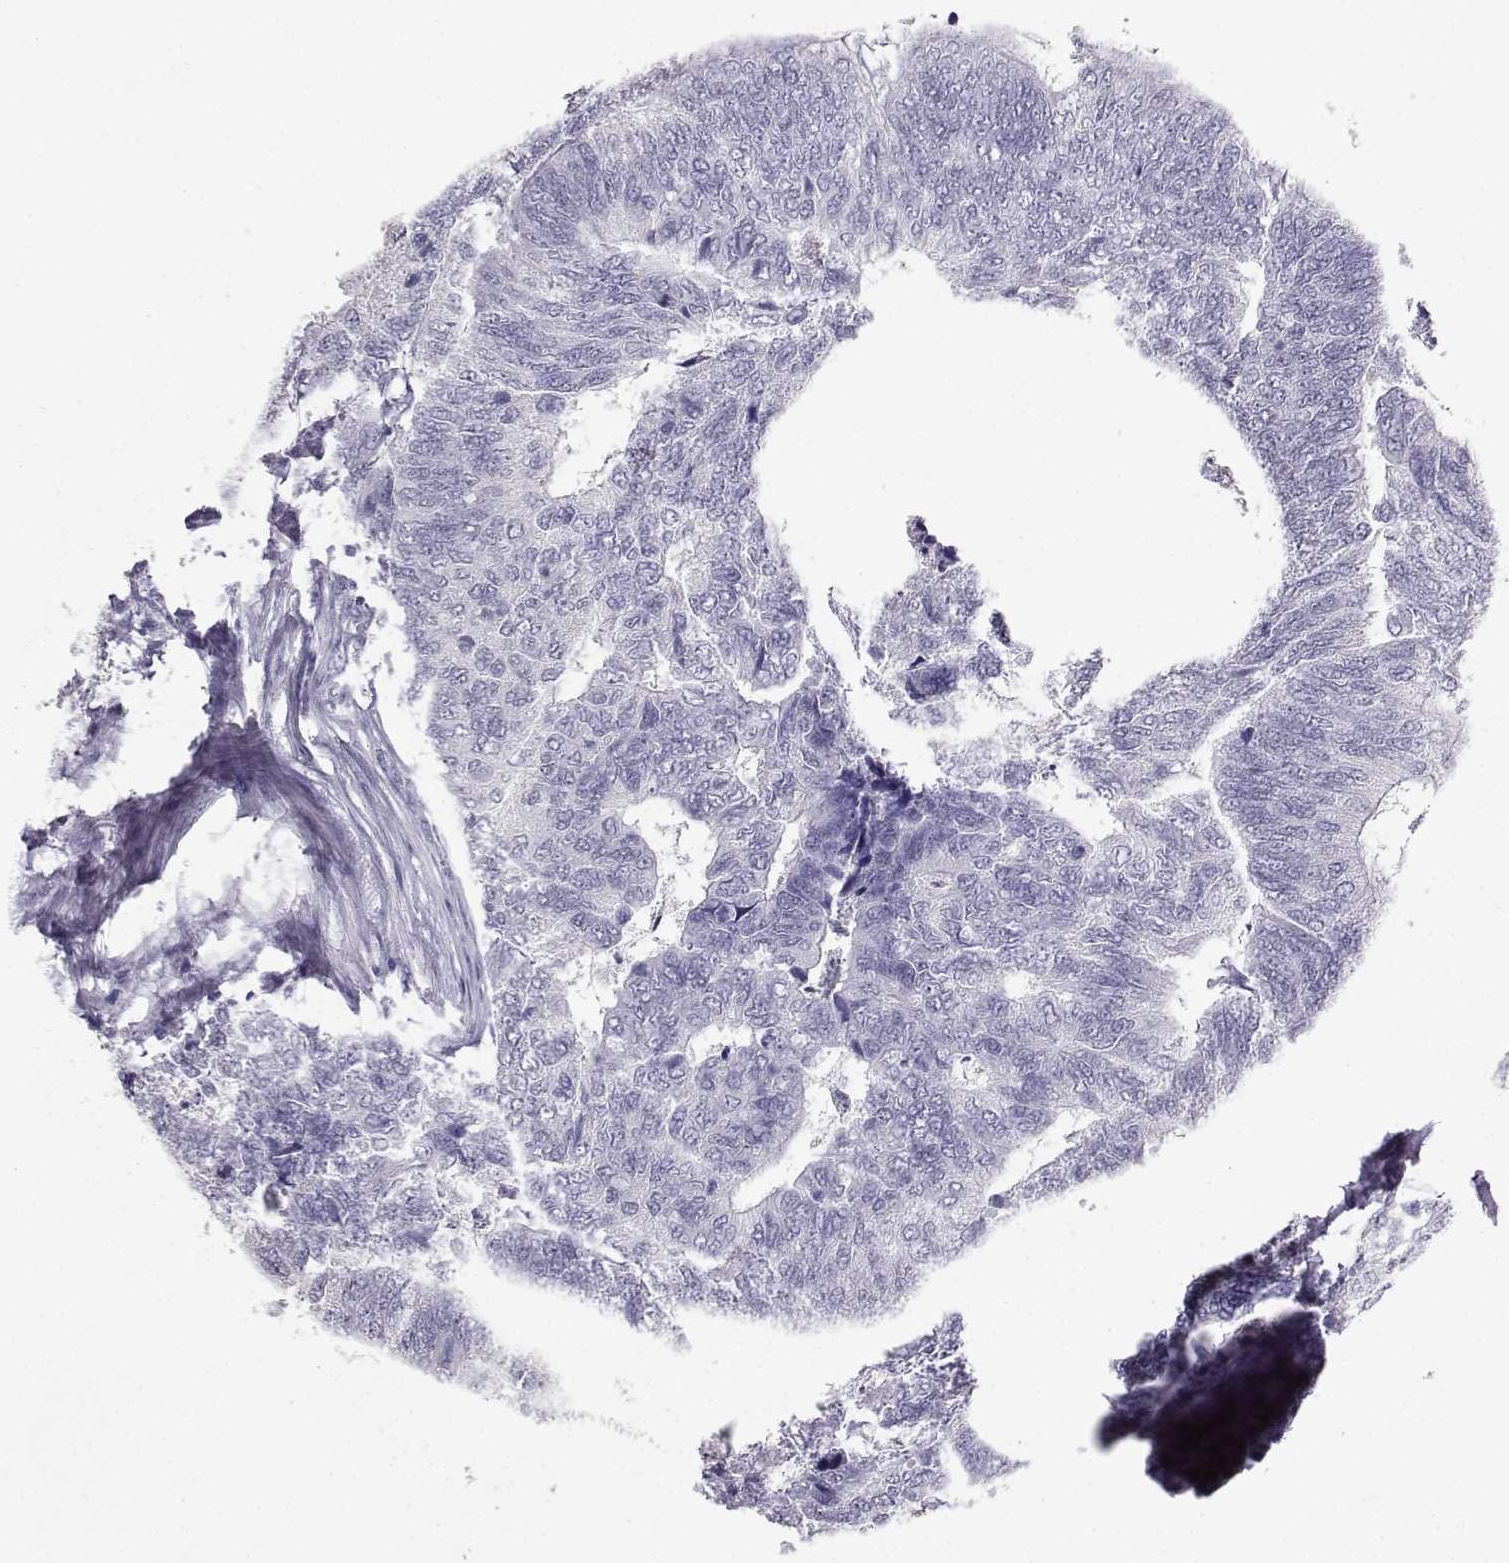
{"staining": {"intensity": "negative", "quantity": "none", "location": "none"}, "tissue": "colorectal cancer", "cell_type": "Tumor cells", "image_type": "cancer", "snomed": [{"axis": "morphology", "description": "Adenocarcinoma, NOS"}, {"axis": "topography", "description": "Colon"}], "caption": "Immunohistochemical staining of human adenocarcinoma (colorectal) shows no significant expression in tumor cells. The staining was performed using DAB to visualize the protein expression in brown, while the nuclei were stained in blue with hematoxylin (Magnification: 20x).", "gene": "TBR1", "patient": {"sex": "female", "age": 67}}